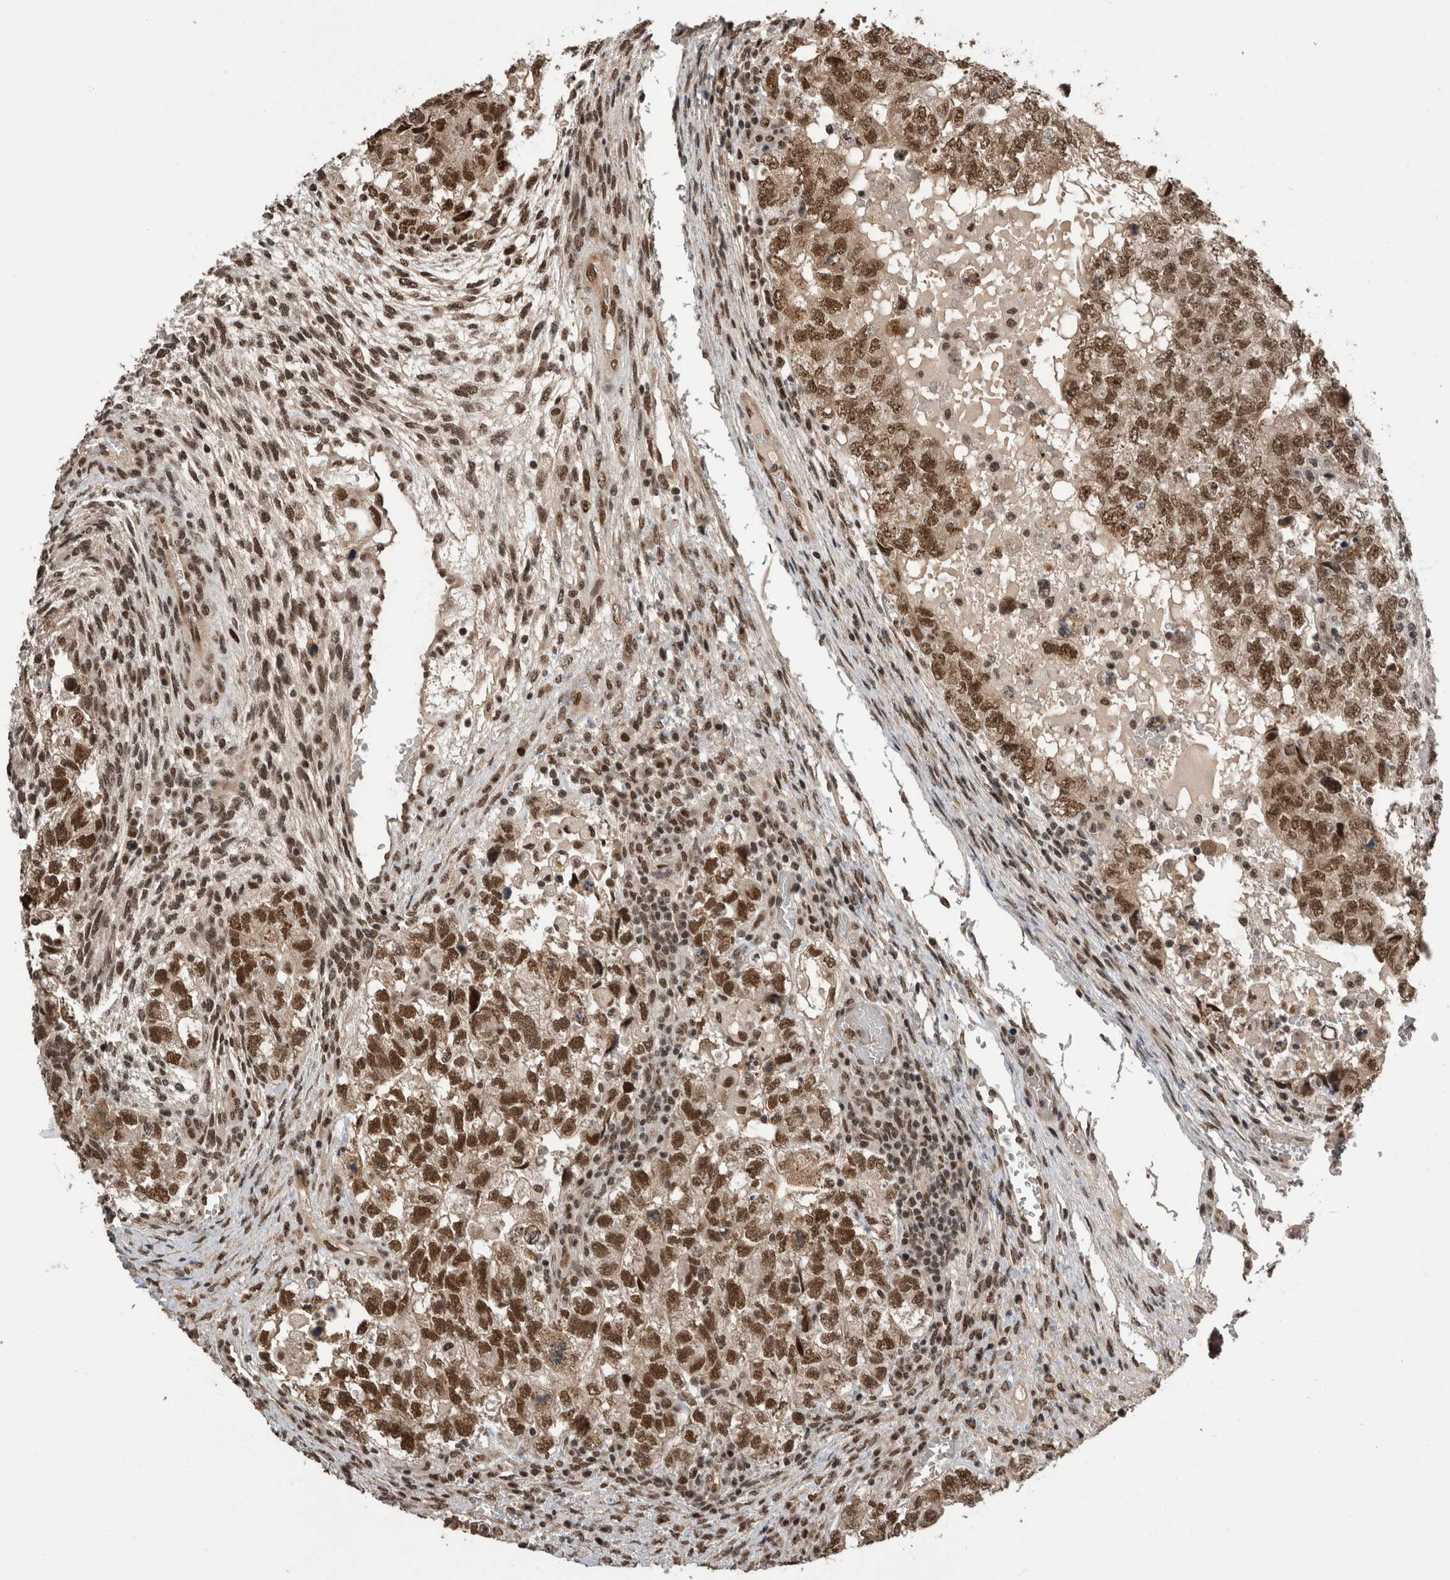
{"staining": {"intensity": "strong", "quantity": ">75%", "location": "nuclear"}, "tissue": "testis cancer", "cell_type": "Tumor cells", "image_type": "cancer", "snomed": [{"axis": "morphology", "description": "Carcinoma, Embryonal, NOS"}, {"axis": "topography", "description": "Testis"}], "caption": "IHC image of human testis cancer (embryonal carcinoma) stained for a protein (brown), which demonstrates high levels of strong nuclear staining in approximately >75% of tumor cells.", "gene": "CPSF2", "patient": {"sex": "male", "age": 36}}